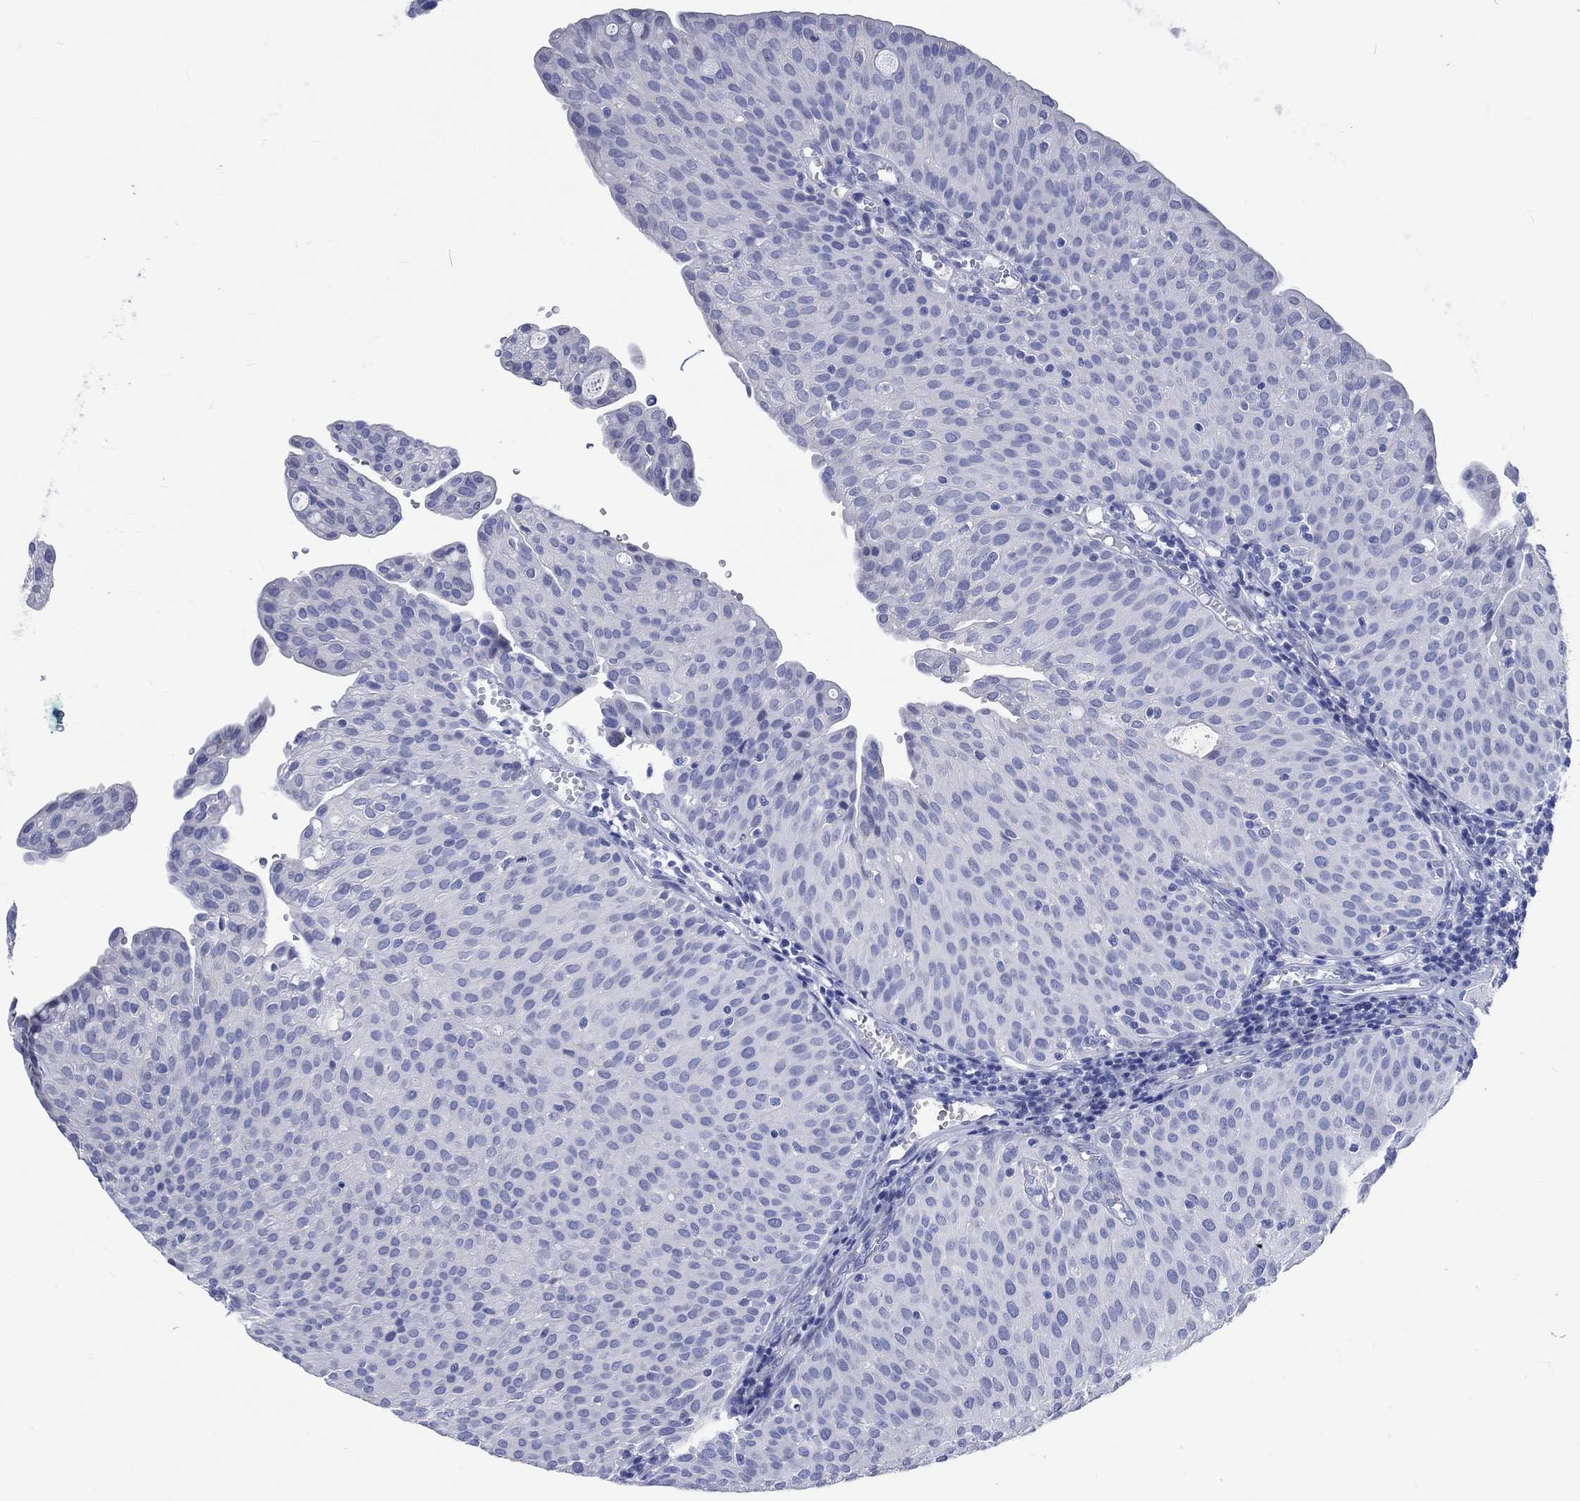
{"staining": {"intensity": "negative", "quantity": "none", "location": "none"}, "tissue": "urothelial cancer", "cell_type": "Tumor cells", "image_type": "cancer", "snomed": [{"axis": "morphology", "description": "Urothelial carcinoma, Low grade"}, {"axis": "topography", "description": "Urinary bladder"}], "caption": "Micrograph shows no significant protein staining in tumor cells of urothelial carcinoma (low-grade). The staining is performed using DAB (3,3'-diaminobenzidine) brown chromogen with nuclei counter-stained in using hematoxylin.", "gene": "C4orf47", "patient": {"sex": "male", "age": 54}}